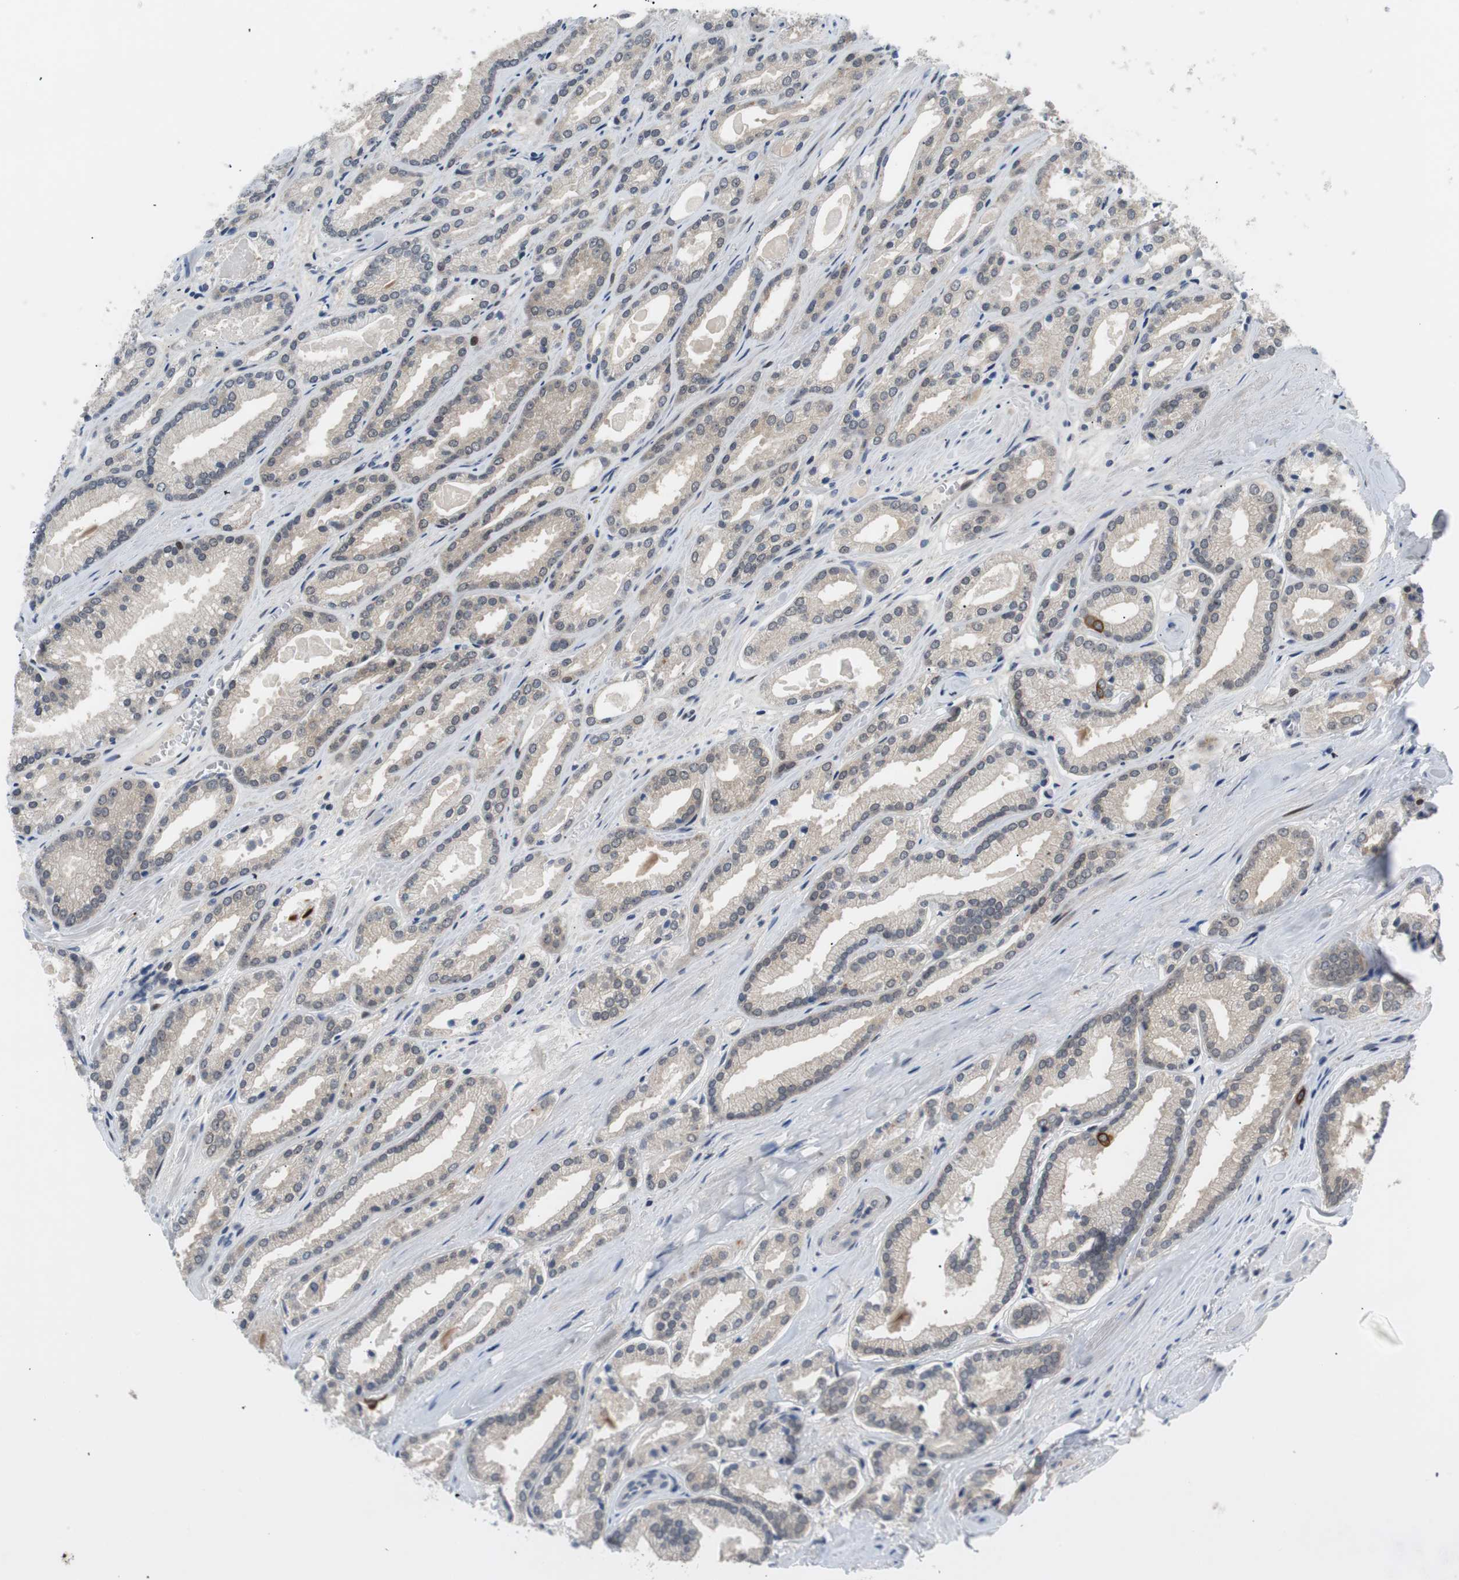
{"staining": {"intensity": "weak", "quantity": "<25%", "location": "cytoplasmic/membranous,nuclear"}, "tissue": "prostate cancer", "cell_type": "Tumor cells", "image_type": "cancer", "snomed": [{"axis": "morphology", "description": "Adenocarcinoma, Low grade"}, {"axis": "topography", "description": "Prostate"}], "caption": "DAB immunohistochemical staining of adenocarcinoma (low-grade) (prostate) demonstrates no significant staining in tumor cells.", "gene": "MAP2K4", "patient": {"sex": "male", "age": 59}}